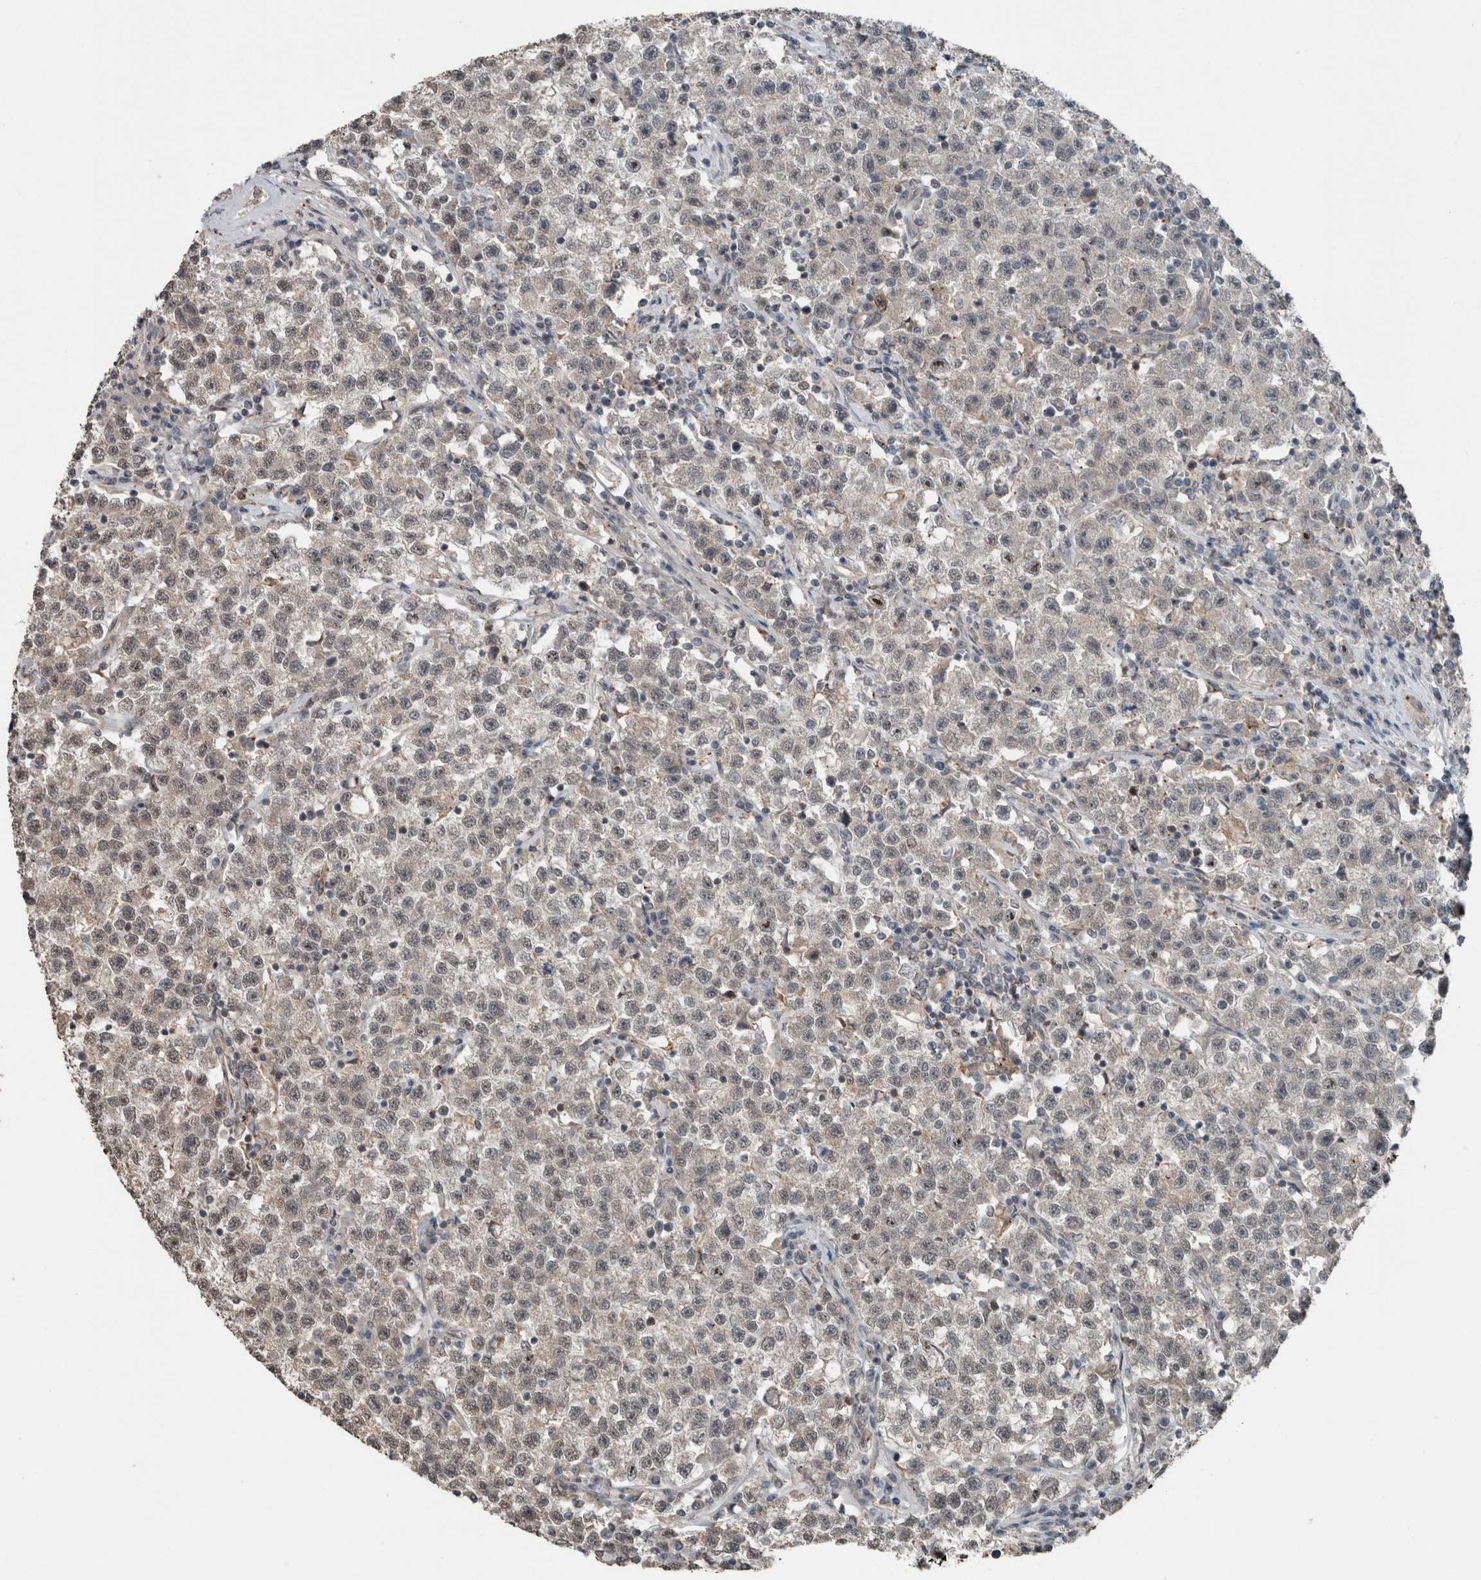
{"staining": {"intensity": "negative", "quantity": "none", "location": "none"}, "tissue": "testis cancer", "cell_type": "Tumor cells", "image_type": "cancer", "snomed": [{"axis": "morphology", "description": "Seminoma, NOS"}, {"axis": "topography", "description": "Testis"}], "caption": "Testis cancer (seminoma) stained for a protein using immunohistochemistry (IHC) reveals no staining tumor cells.", "gene": "MYO1E", "patient": {"sex": "male", "age": 22}}